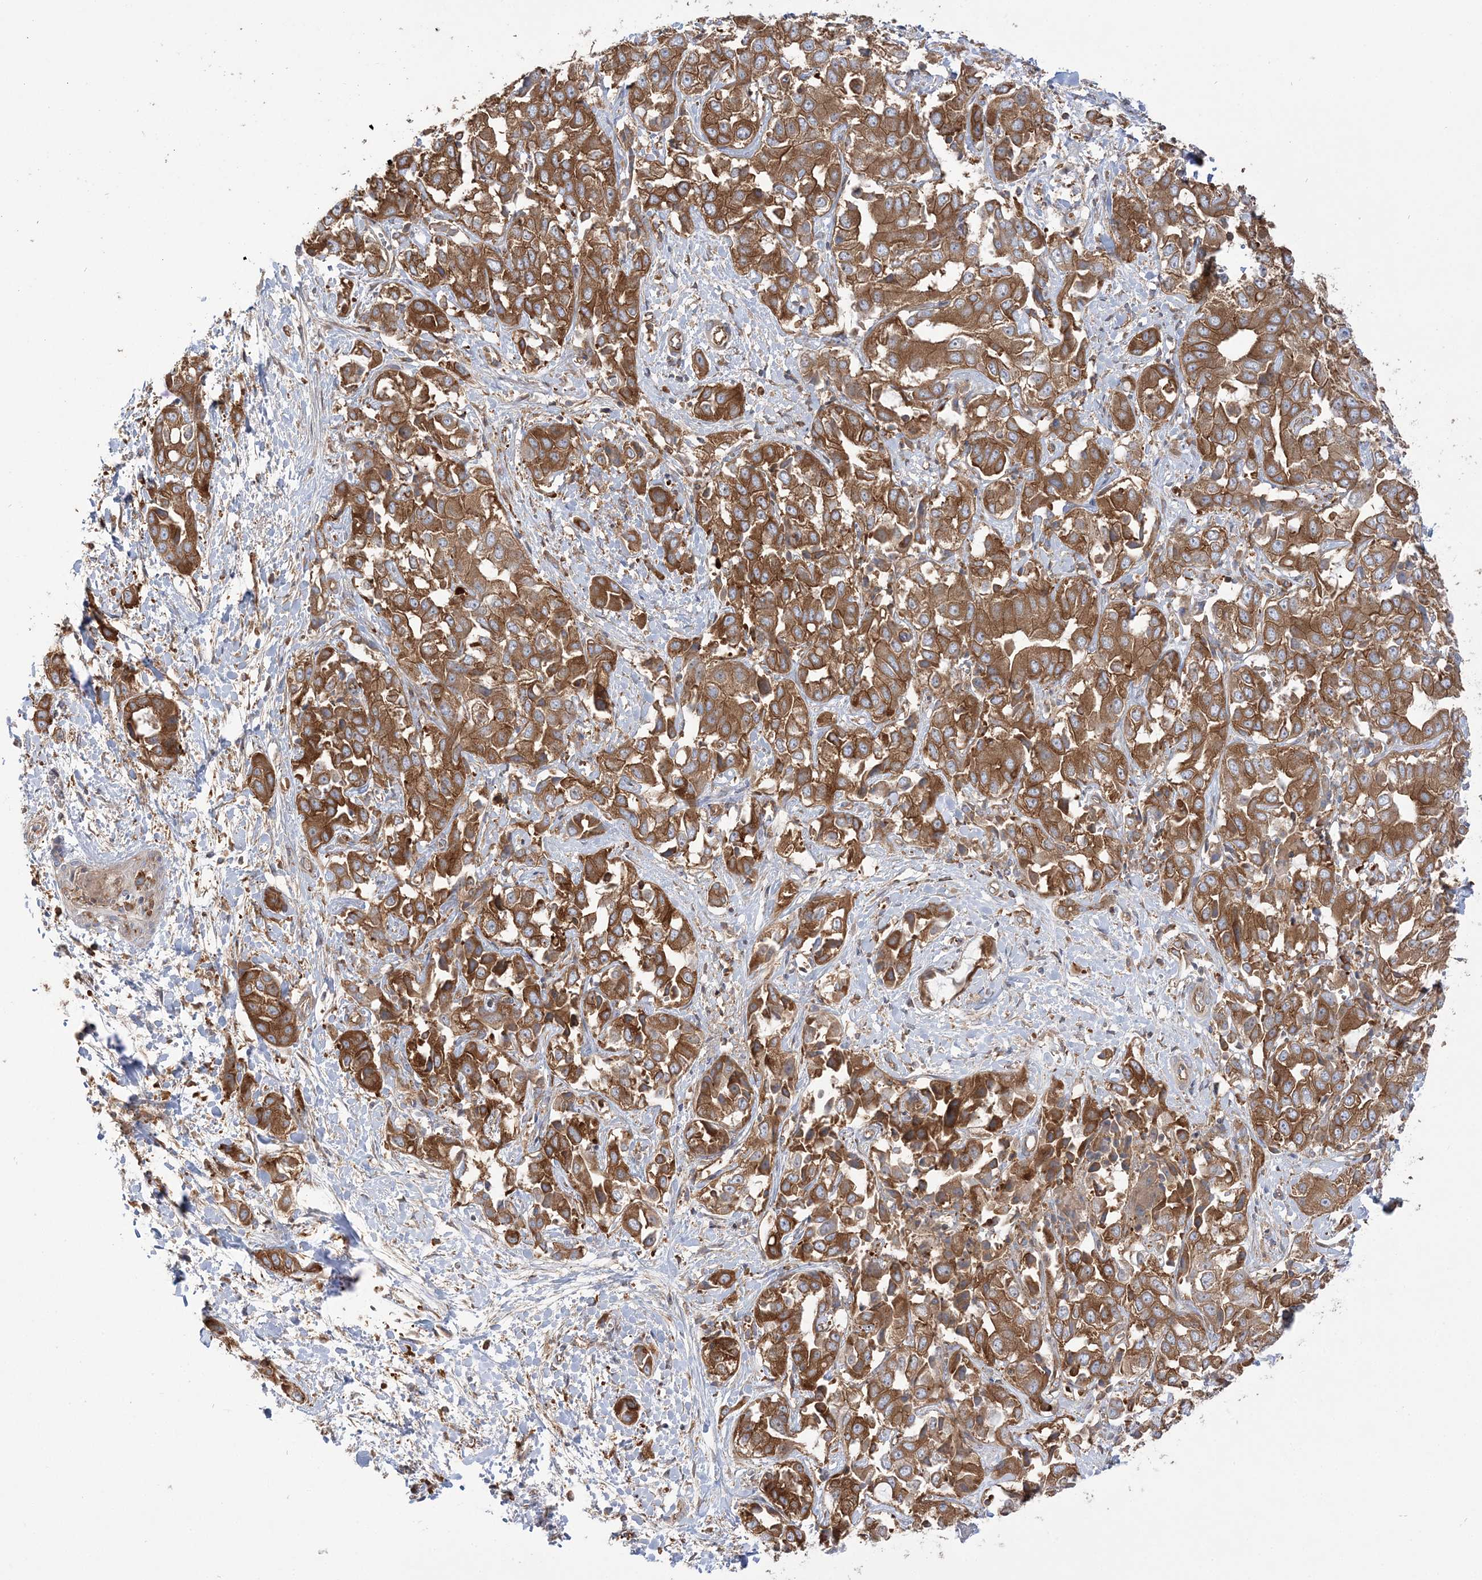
{"staining": {"intensity": "strong", "quantity": ">75%", "location": "cytoplasmic/membranous"}, "tissue": "liver cancer", "cell_type": "Tumor cells", "image_type": "cancer", "snomed": [{"axis": "morphology", "description": "Cholangiocarcinoma"}, {"axis": "topography", "description": "Liver"}], "caption": "An image showing strong cytoplasmic/membranous positivity in about >75% of tumor cells in liver cancer, as visualized by brown immunohistochemical staining.", "gene": "TBC1D5", "patient": {"sex": "female", "age": 52}}